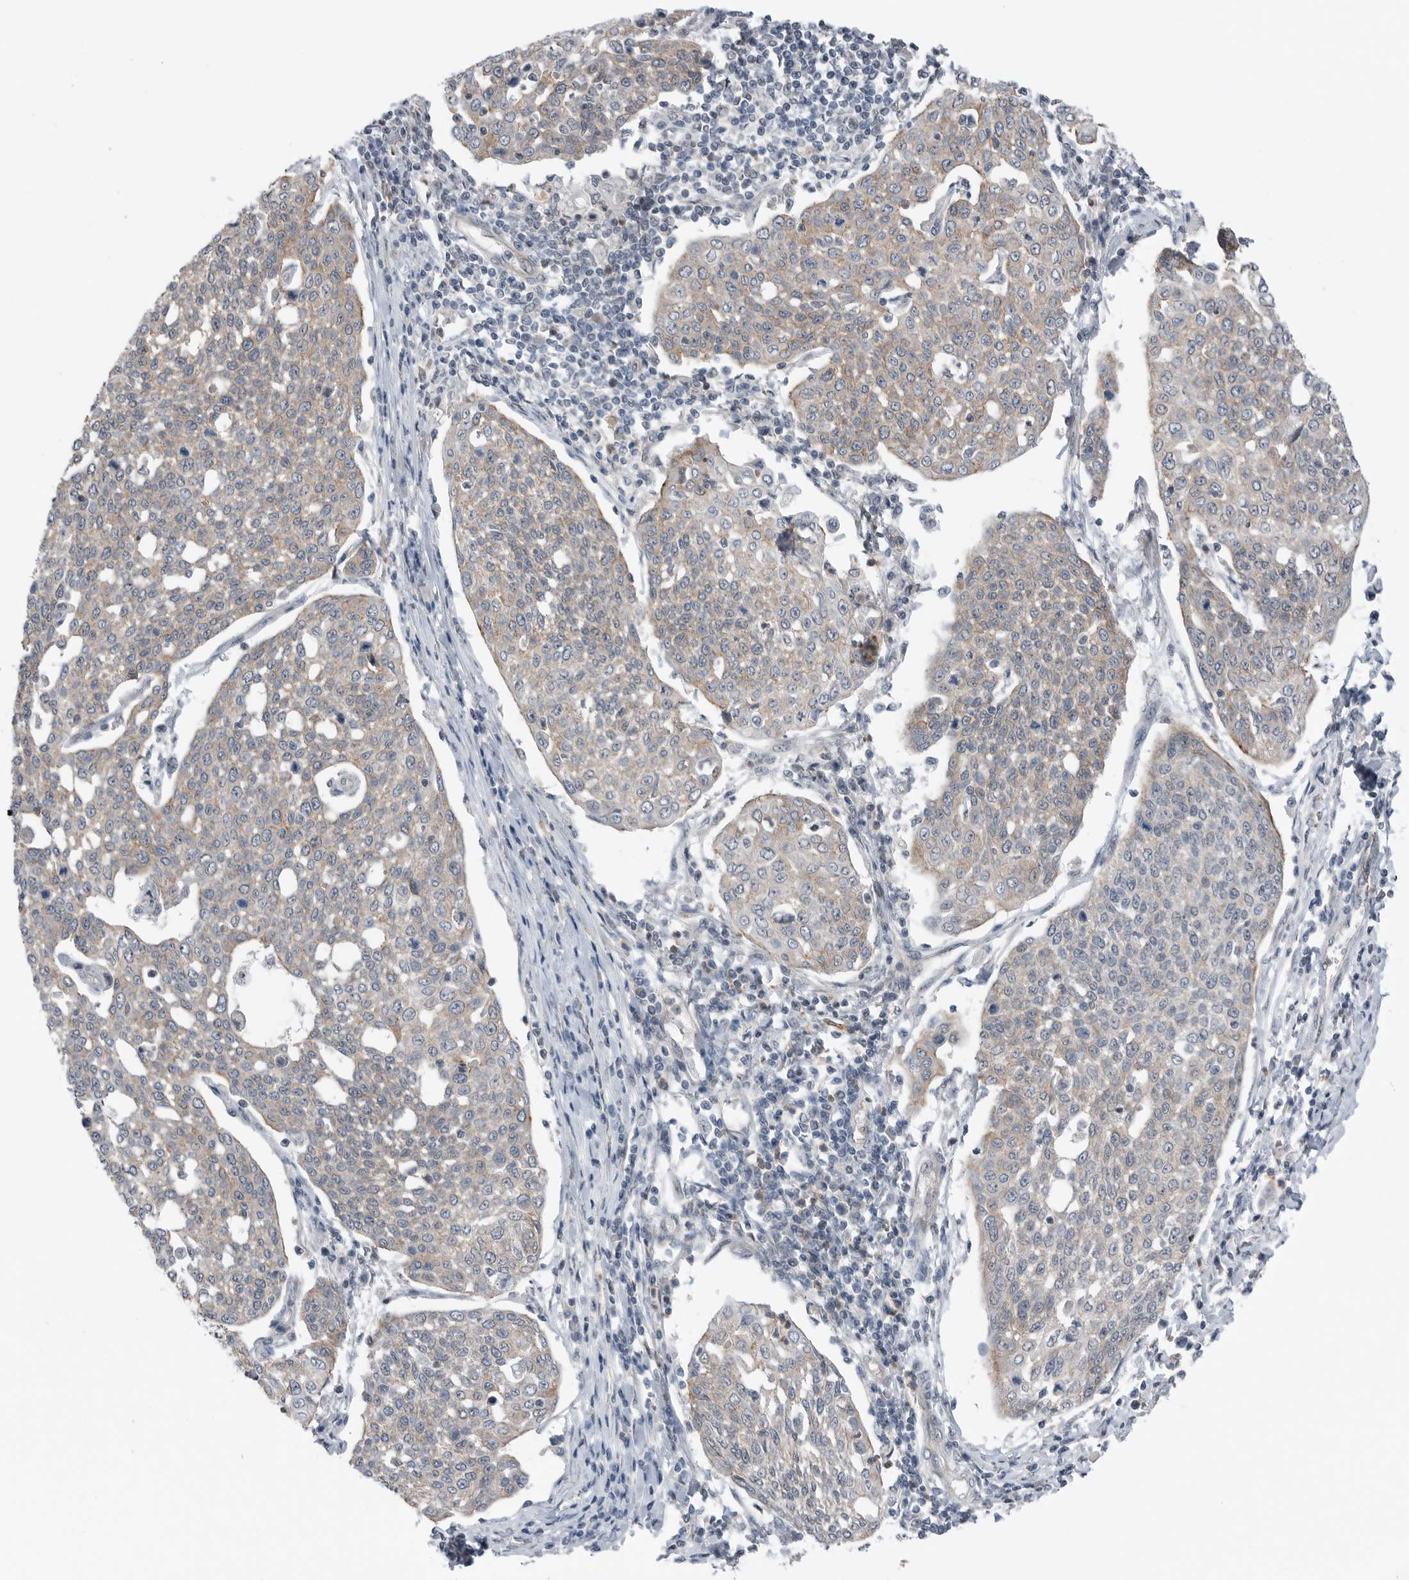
{"staining": {"intensity": "weak", "quantity": "<25%", "location": "cytoplasmic/membranous"}, "tissue": "cervical cancer", "cell_type": "Tumor cells", "image_type": "cancer", "snomed": [{"axis": "morphology", "description": "Squamous cell carcinoma, NOS"}, {"axis": "topography", "description": "Cervix"}], "caption": "A high-resolution micrograph shows immunohistochemistry staining of cervical cancer (squamous cell carcinoma), which displays no significant staining in tumor cells.", "gene": "NTAQ1", "patient": {"sex": "female", "age": 34}}